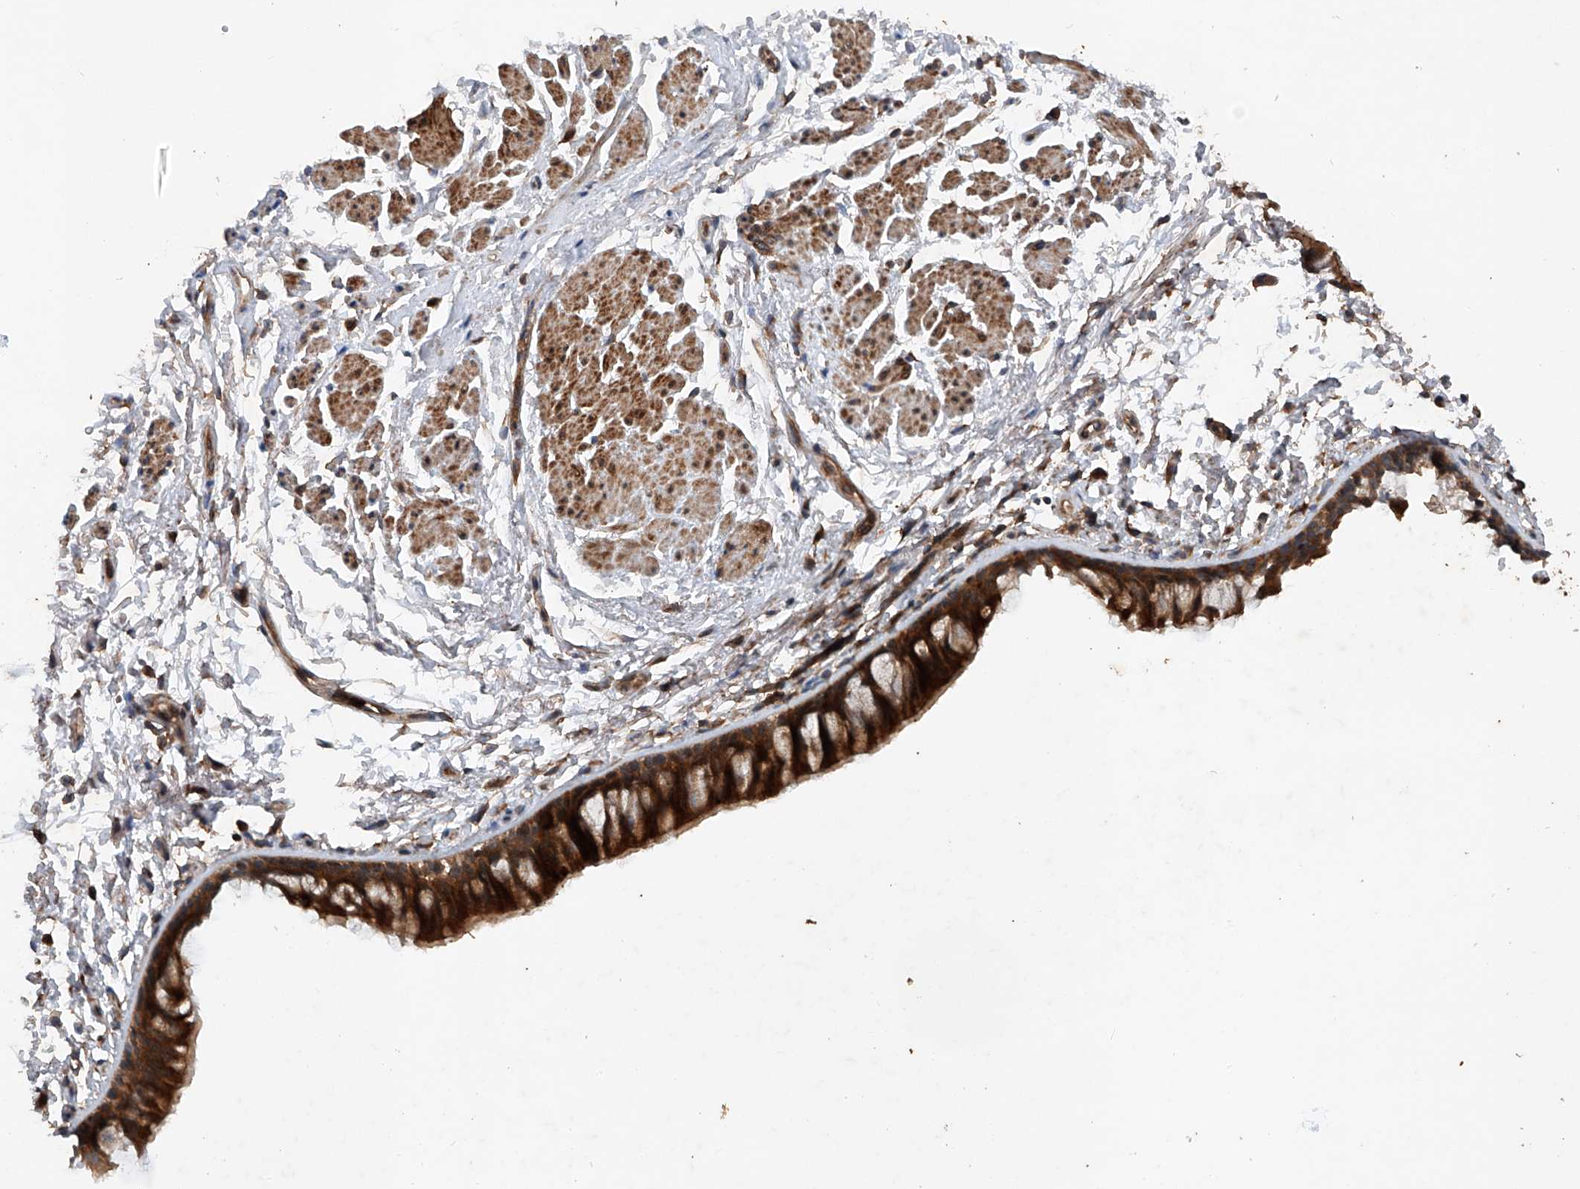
{"staining": {"intensity": "strong", "quantity": ">75%", "location": "cytoplasmic/membranous"}, "tissue": "bronchus", "cell_type": "Respiratory epithelial cells", "image_type": "normal", "snomed": [{"axis": "morphology", "description": "Normal tissue, NOS"}, {"axis": "topography", "description": "Cartilage tissue"}, {"axis": "topography", "description": "Bronchus"}], "caption": "Brown immunohistochemical staining in benign bronchus exhibits strong cytoplasmic/membranous staining in approximately >75% of respiratory epithelial cells.", "gene": "CEP85L", "patient": {"sex": "female", "age": 73}}